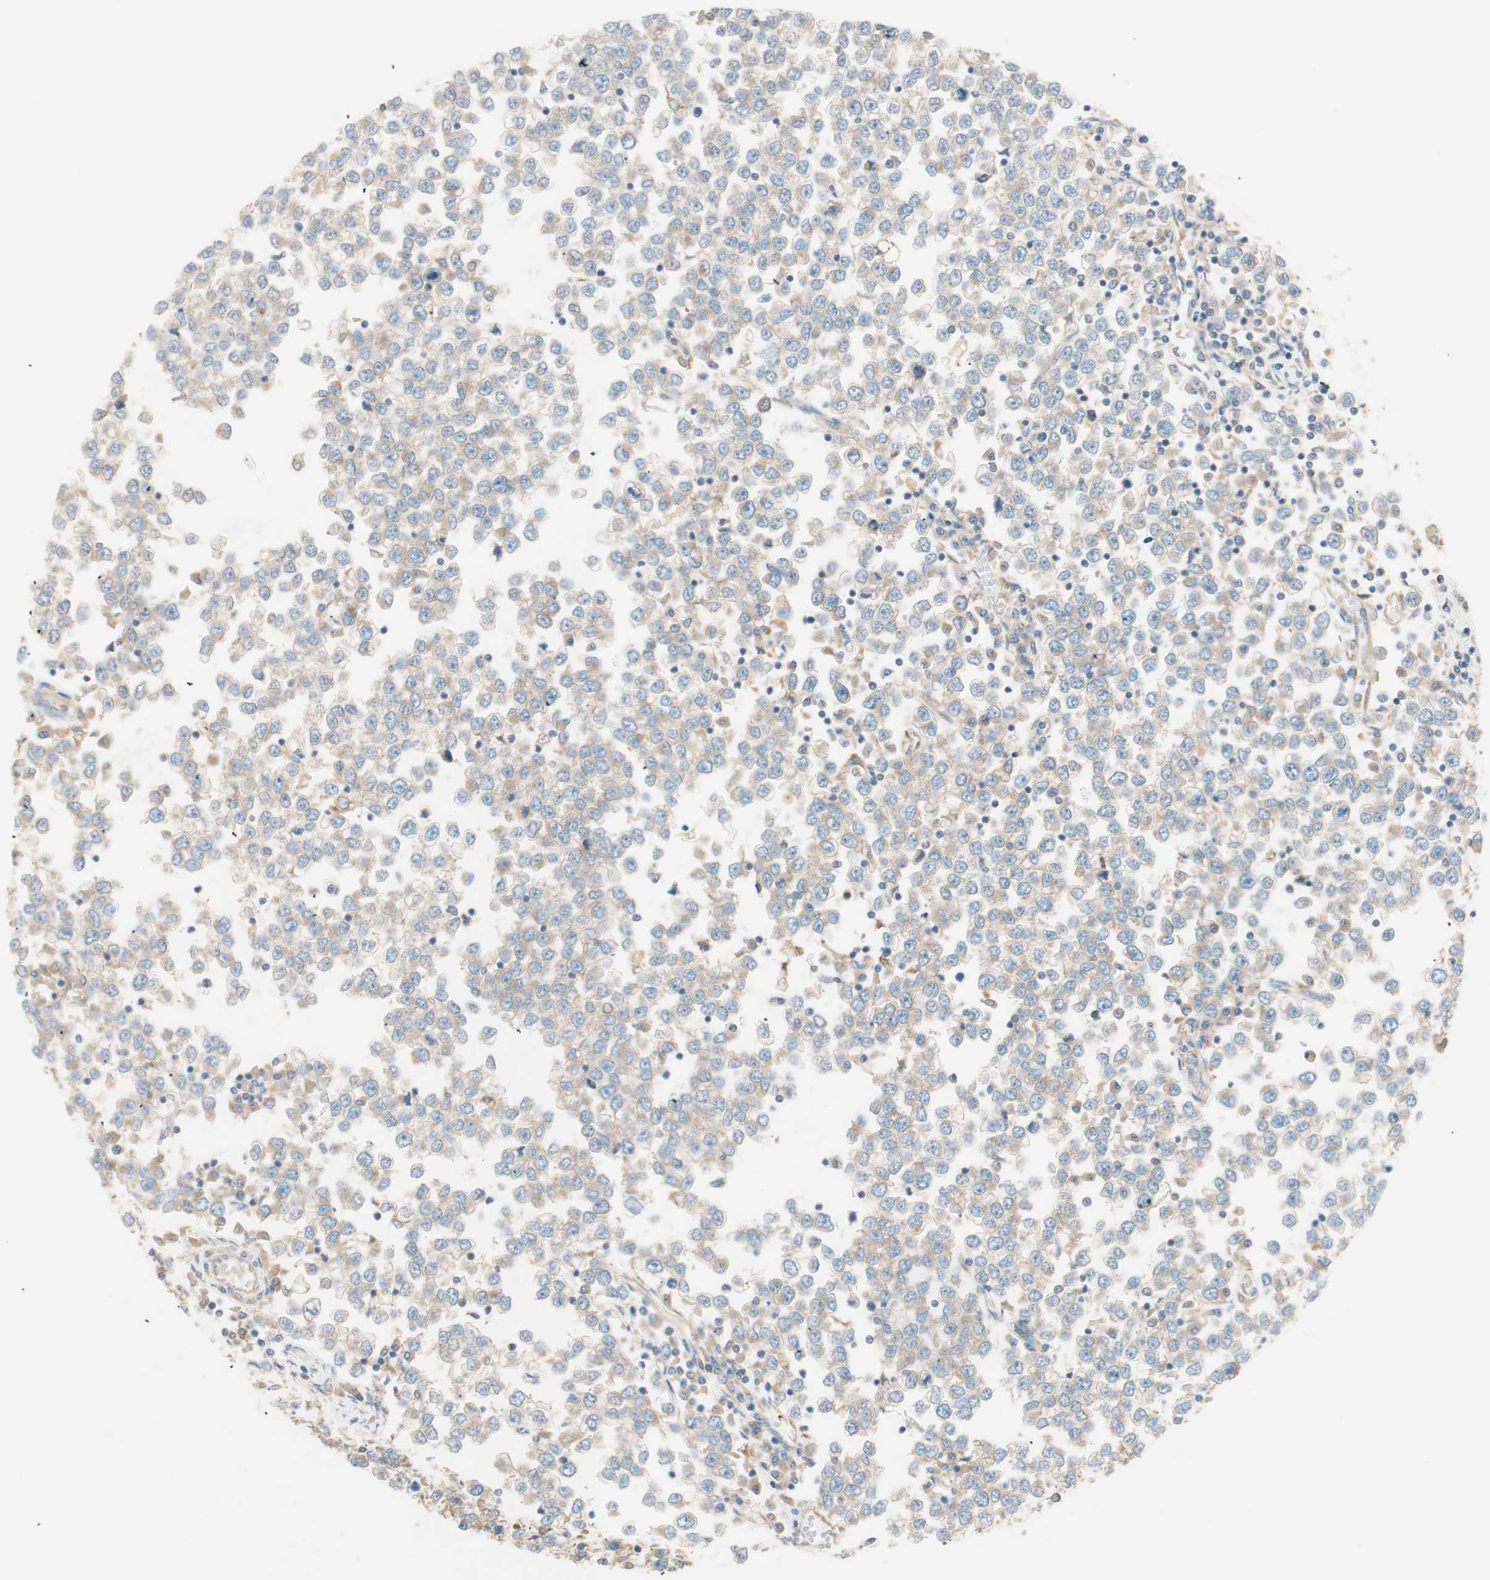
{"staining": {"intensity": "moderate", "quantity": ">75%", "location": "cytoplasmic/membranous"}, "tissue": "testis cancer", "cell_type": "Tumor cells", "image_type": "cancer", "snomed": [{"axis": "morphology", "description": "Seminoma, NOS"}, {"axis": "topography", "description": "Testis"}], "caption": "IHC image of human testis cancer (seminoma) stained for a protein (brown), which reveals medium levels of moderate cytoplasmic/membranous expression in about >75% of tumor cells.", "gene": "GALT", "patient": {"sex": "male", "age": 65}}